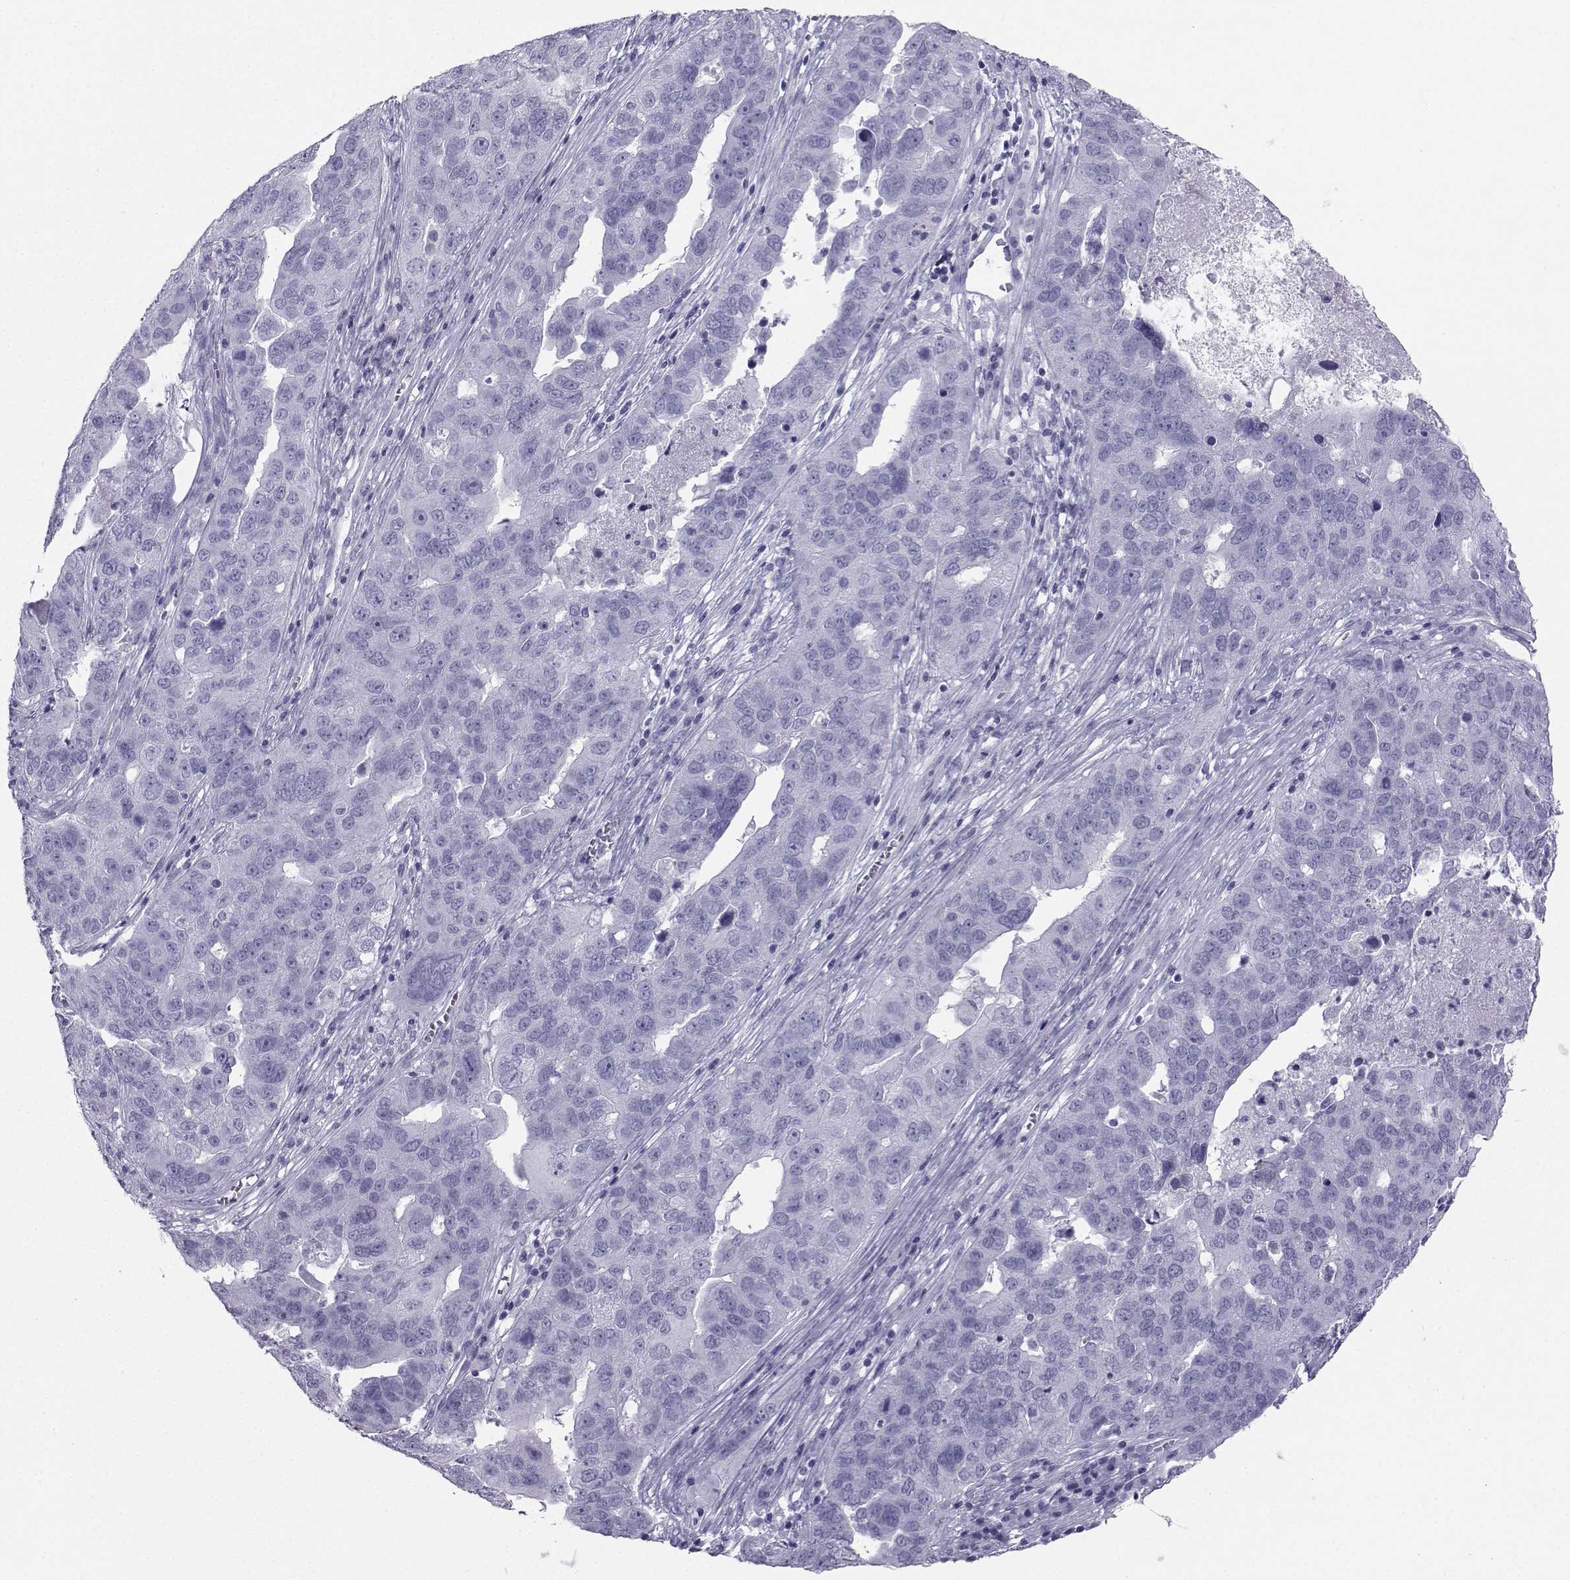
{"staining": {"intensity": "negative", "quantity": "none", "location": "none"}, "tissue": "ovarian cancer", "cell_type": "Tumor cells", "image_type": "cancer", "snomed": [{"axis": "morphology", "description": "Carcinoma, endometroid"}, {"axis": "topography", "description": "Soft tissue"}, {"axis": "topography", "description": "Ovary"}], "caption": "The image displays no staining of tumor cells in endometroid carcinoma (ovarian).", "gene": "SST", "patient": {"sex": "female", "age": 52}}